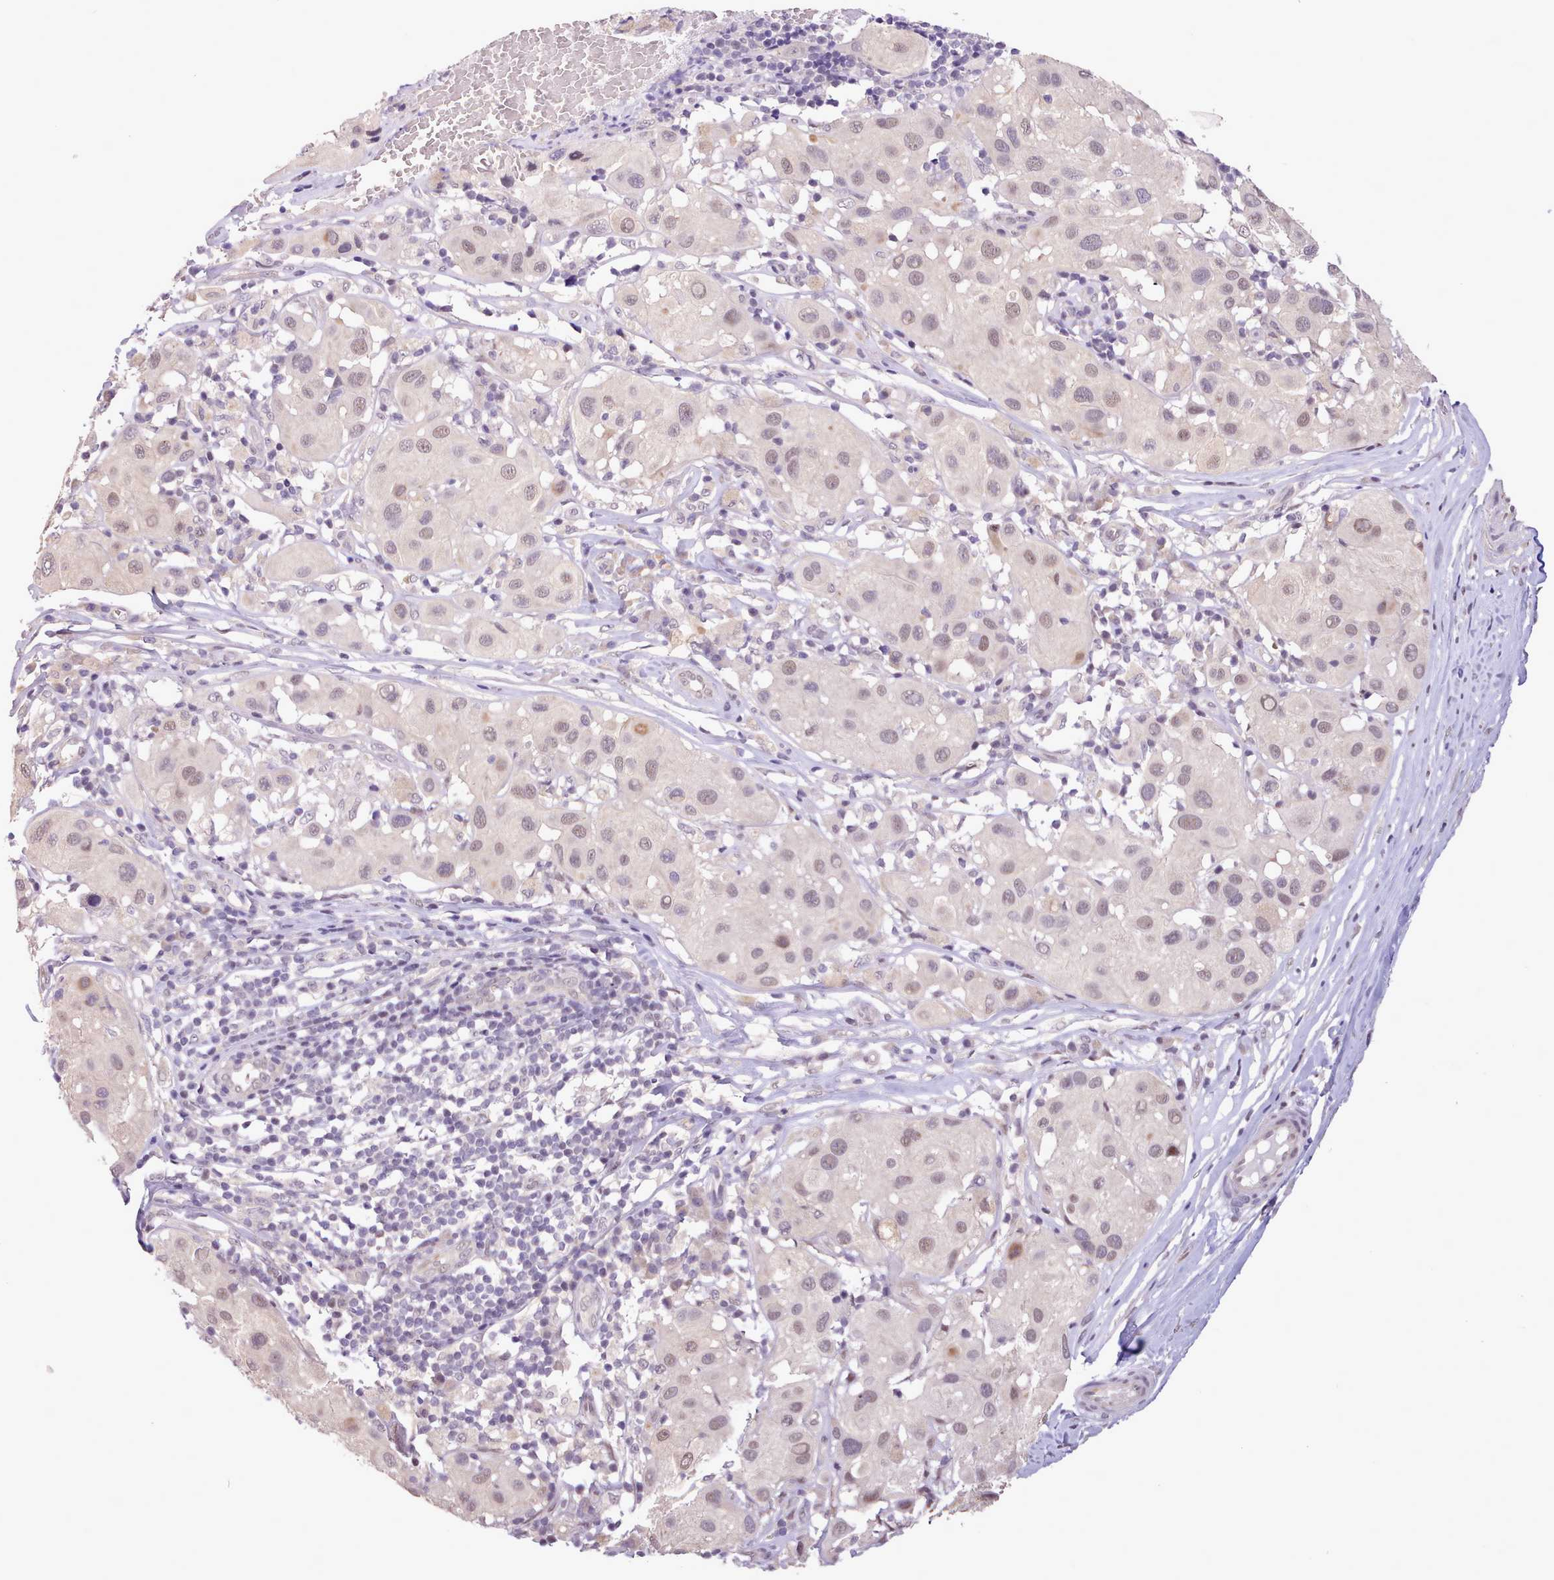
{"staining": {"intensity": "weak", "quantity": "25%-75%", "location": "nuclear"}, "tissue": "melanoma", "cell_type": "Tumor cells", "image_type": "cancer", "snomed": [{"axis": "morphology", "description": "Malignant melanoma, Metastatic site"}, {"axis": "topography", "description": "Skin"}], "caption": "A low amount of weak nuclear positivity is identified in about 25%-75% of tumor cells in melanoma tissue.", "gene": "ZNF607", "patient": {"sex": "male", "age": 41}}